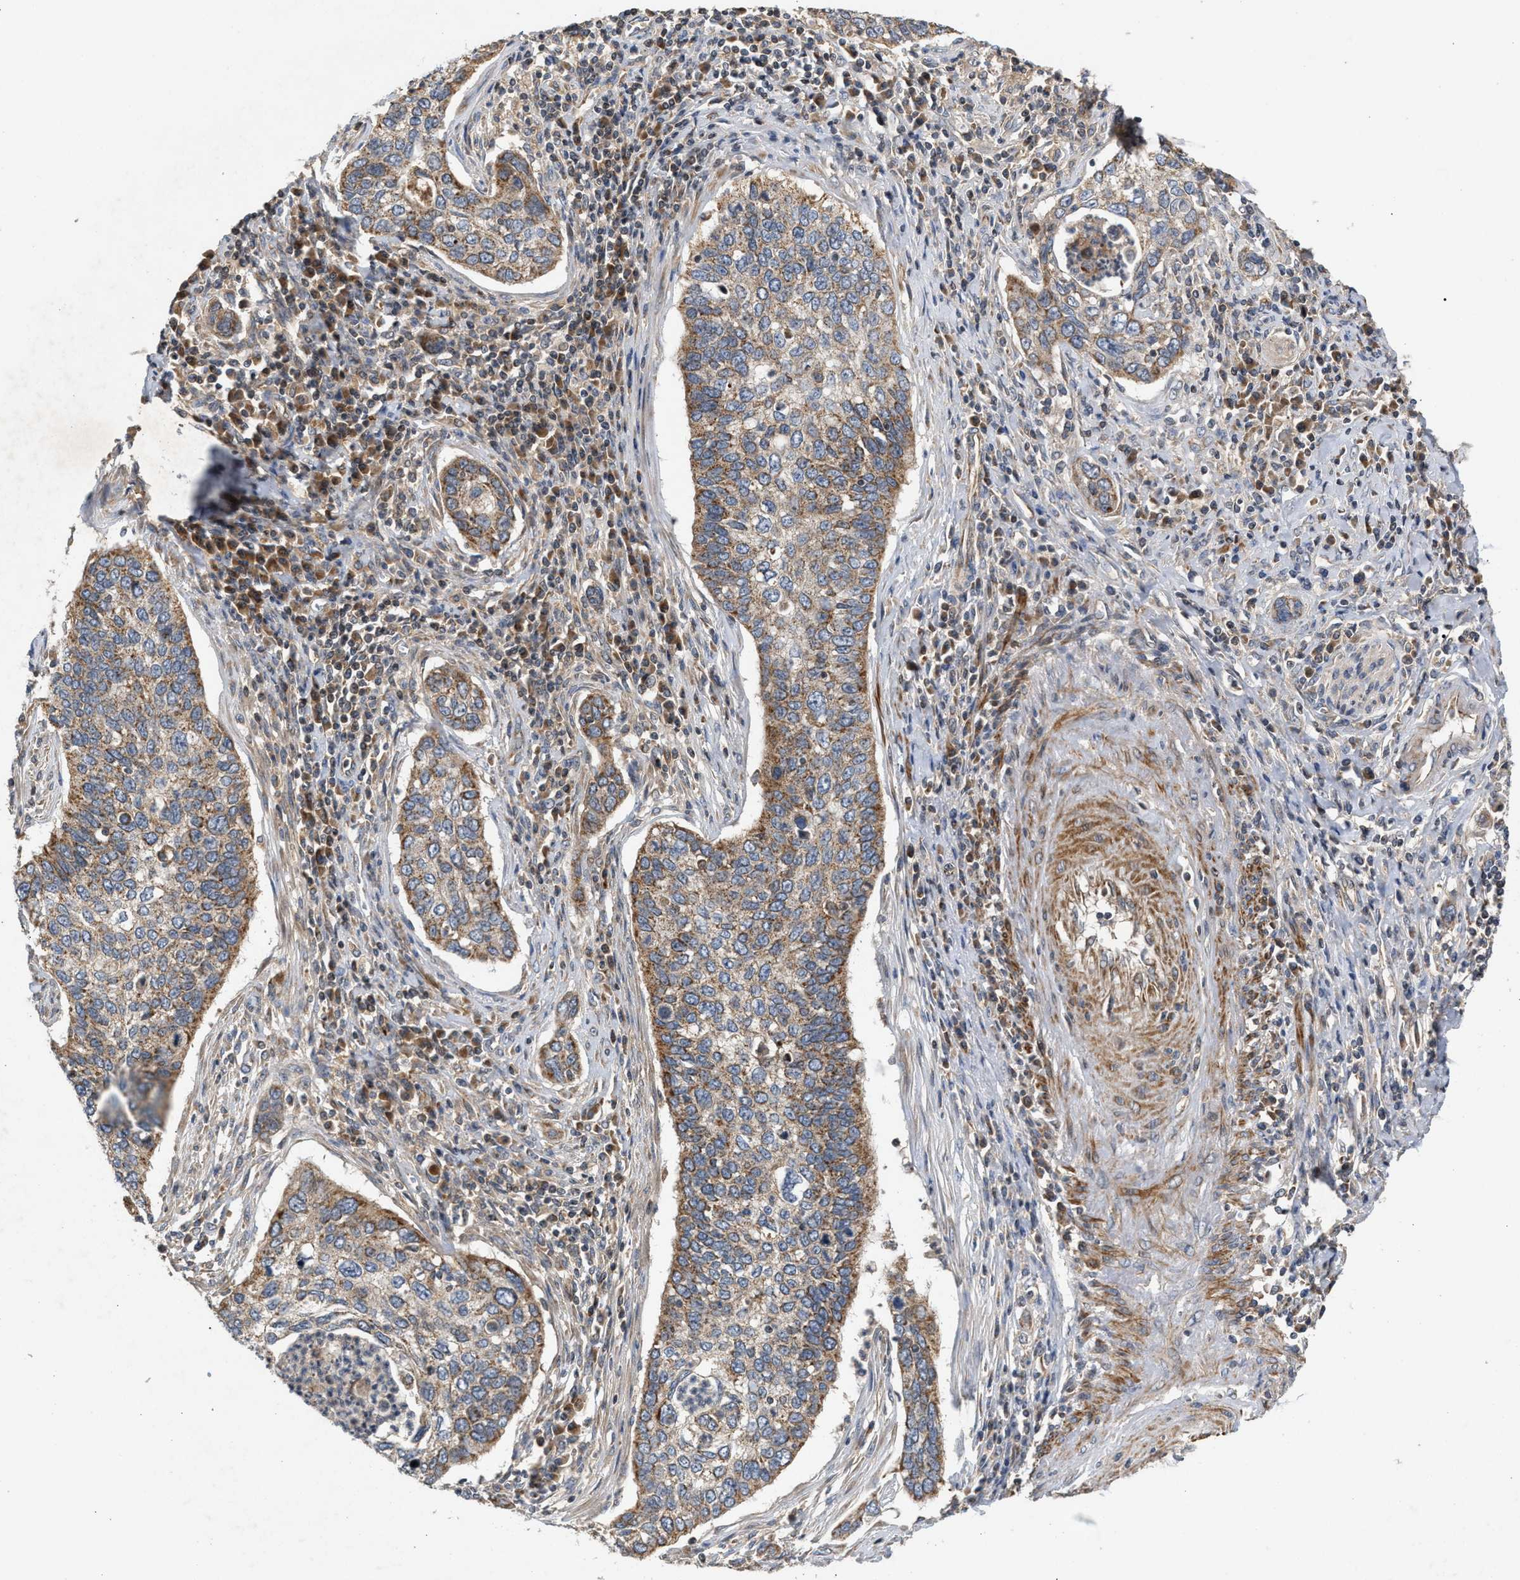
{"staining": {"intensity": "moderate", "quantity": ">75%", "location": "cytoplasmic/membranous"}, "tissue": "cervical cancer", "cell_type": "Tumor cells", "image_type": "cancer", "snomed": [{"axis": "morphology", "description": "Squamous cell carcinoma, NOS"}, {"axis": "topography", "description": "Cervix"}], "caption": "Approximately >75% of tumor cells in cervical cancer display moderate cytoplasmic/membranous protein expression as visualized by brown immunohistochemical staining.", "gene": "TACO1", "patient": {"sex": "female", "age": 53}}